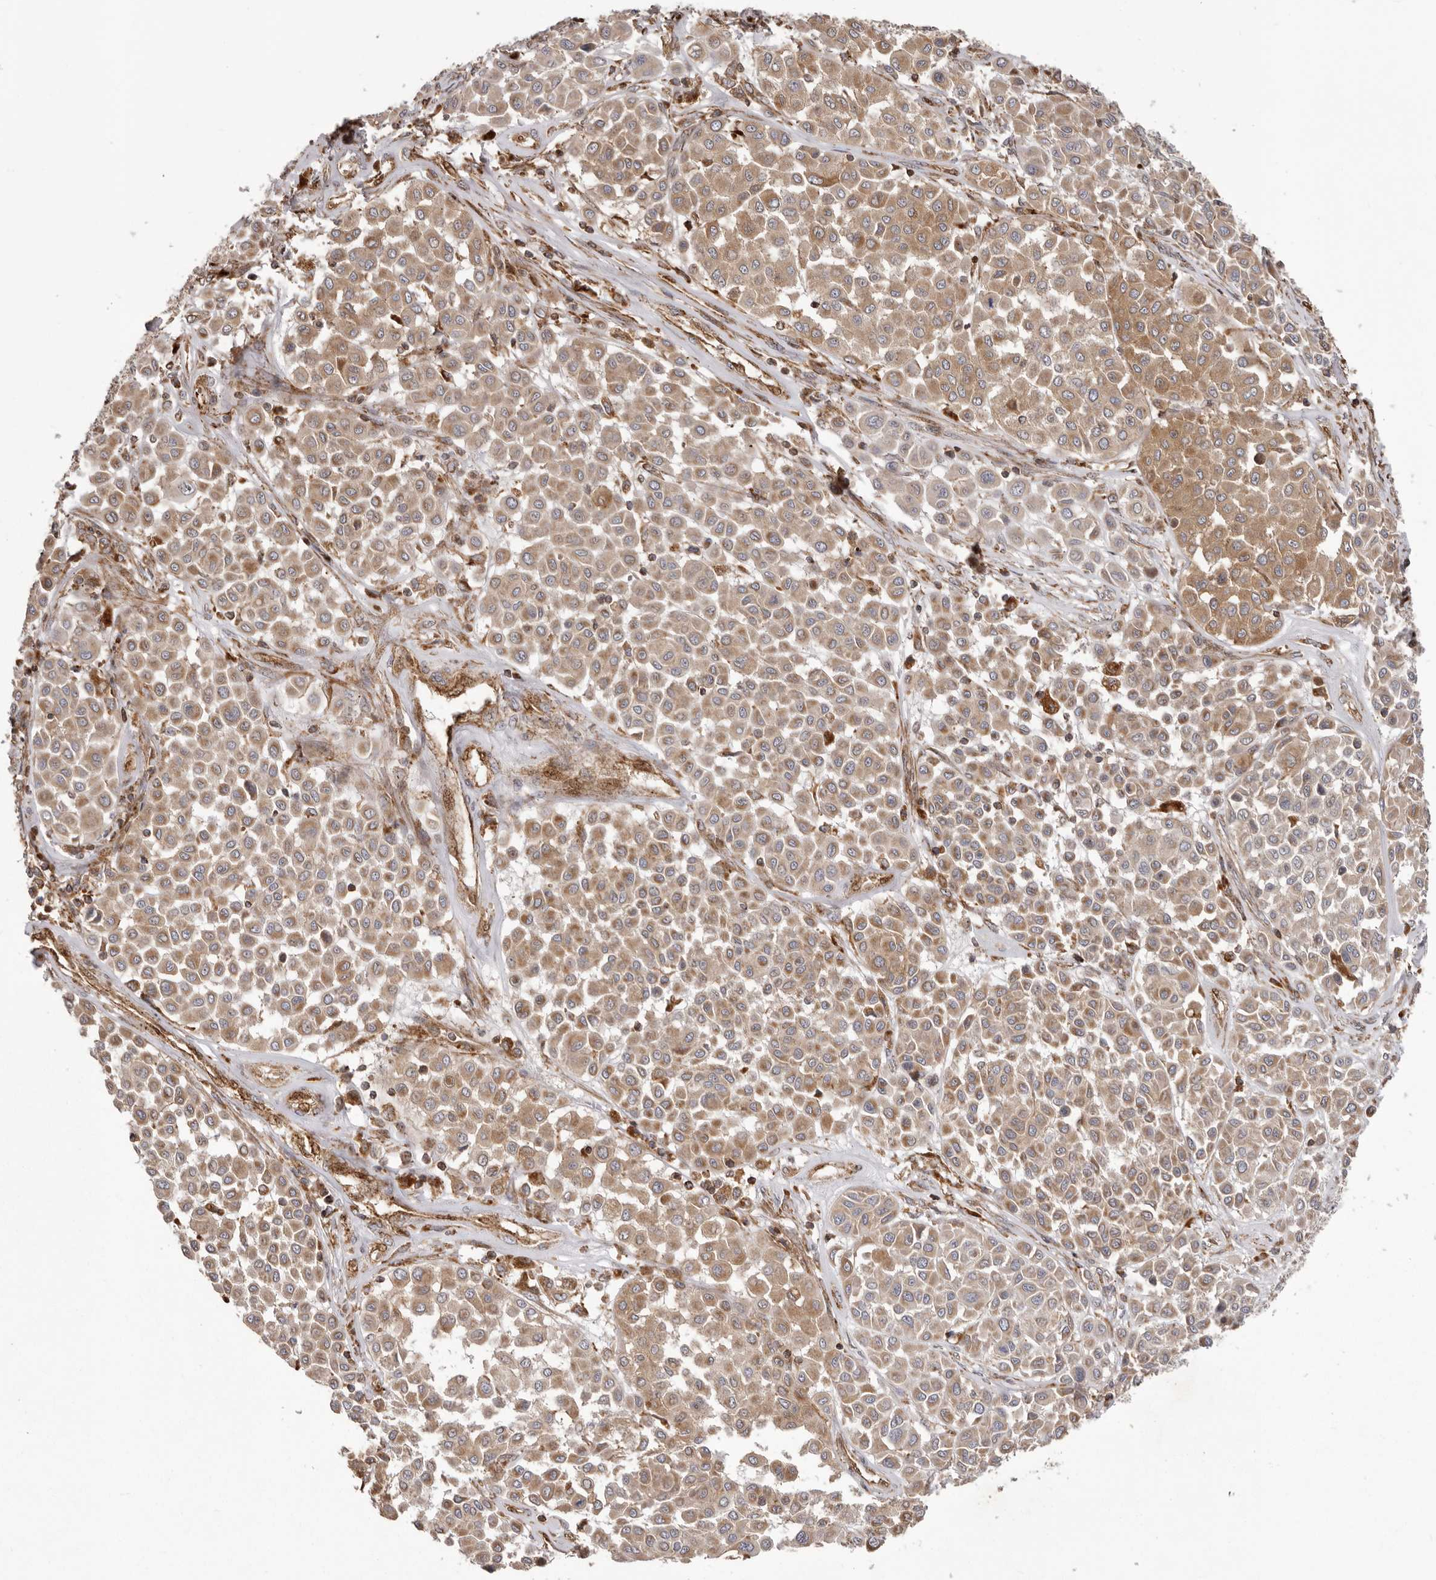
{"staining": {"intensity": "weak", "quantity": ">75%", "location": "cytoplasmic/membranous"}, "tissue": "melanoma", "cell_type": "Tumor cells", "image_type": "cancer", "snomed": [{"axis": "morphology", "description": "Malignant melanoma, Metastatic site"}, {"axis": "topography", "description": "Soft tissue"}], "caption": "Immunohistochemistry histopathology image of neoplastic tissue: human malignant melanoma (metastatic site) stained using immunohistochemistry (IHC) displays low levels of weak protein expression localized specifically in the cytoplasmic/membranous of tumor cells, appearing as a cytoplasmic/membranous brown color.", "gene": "NUP43", "patient": {"sex": "male", "age": 41}}